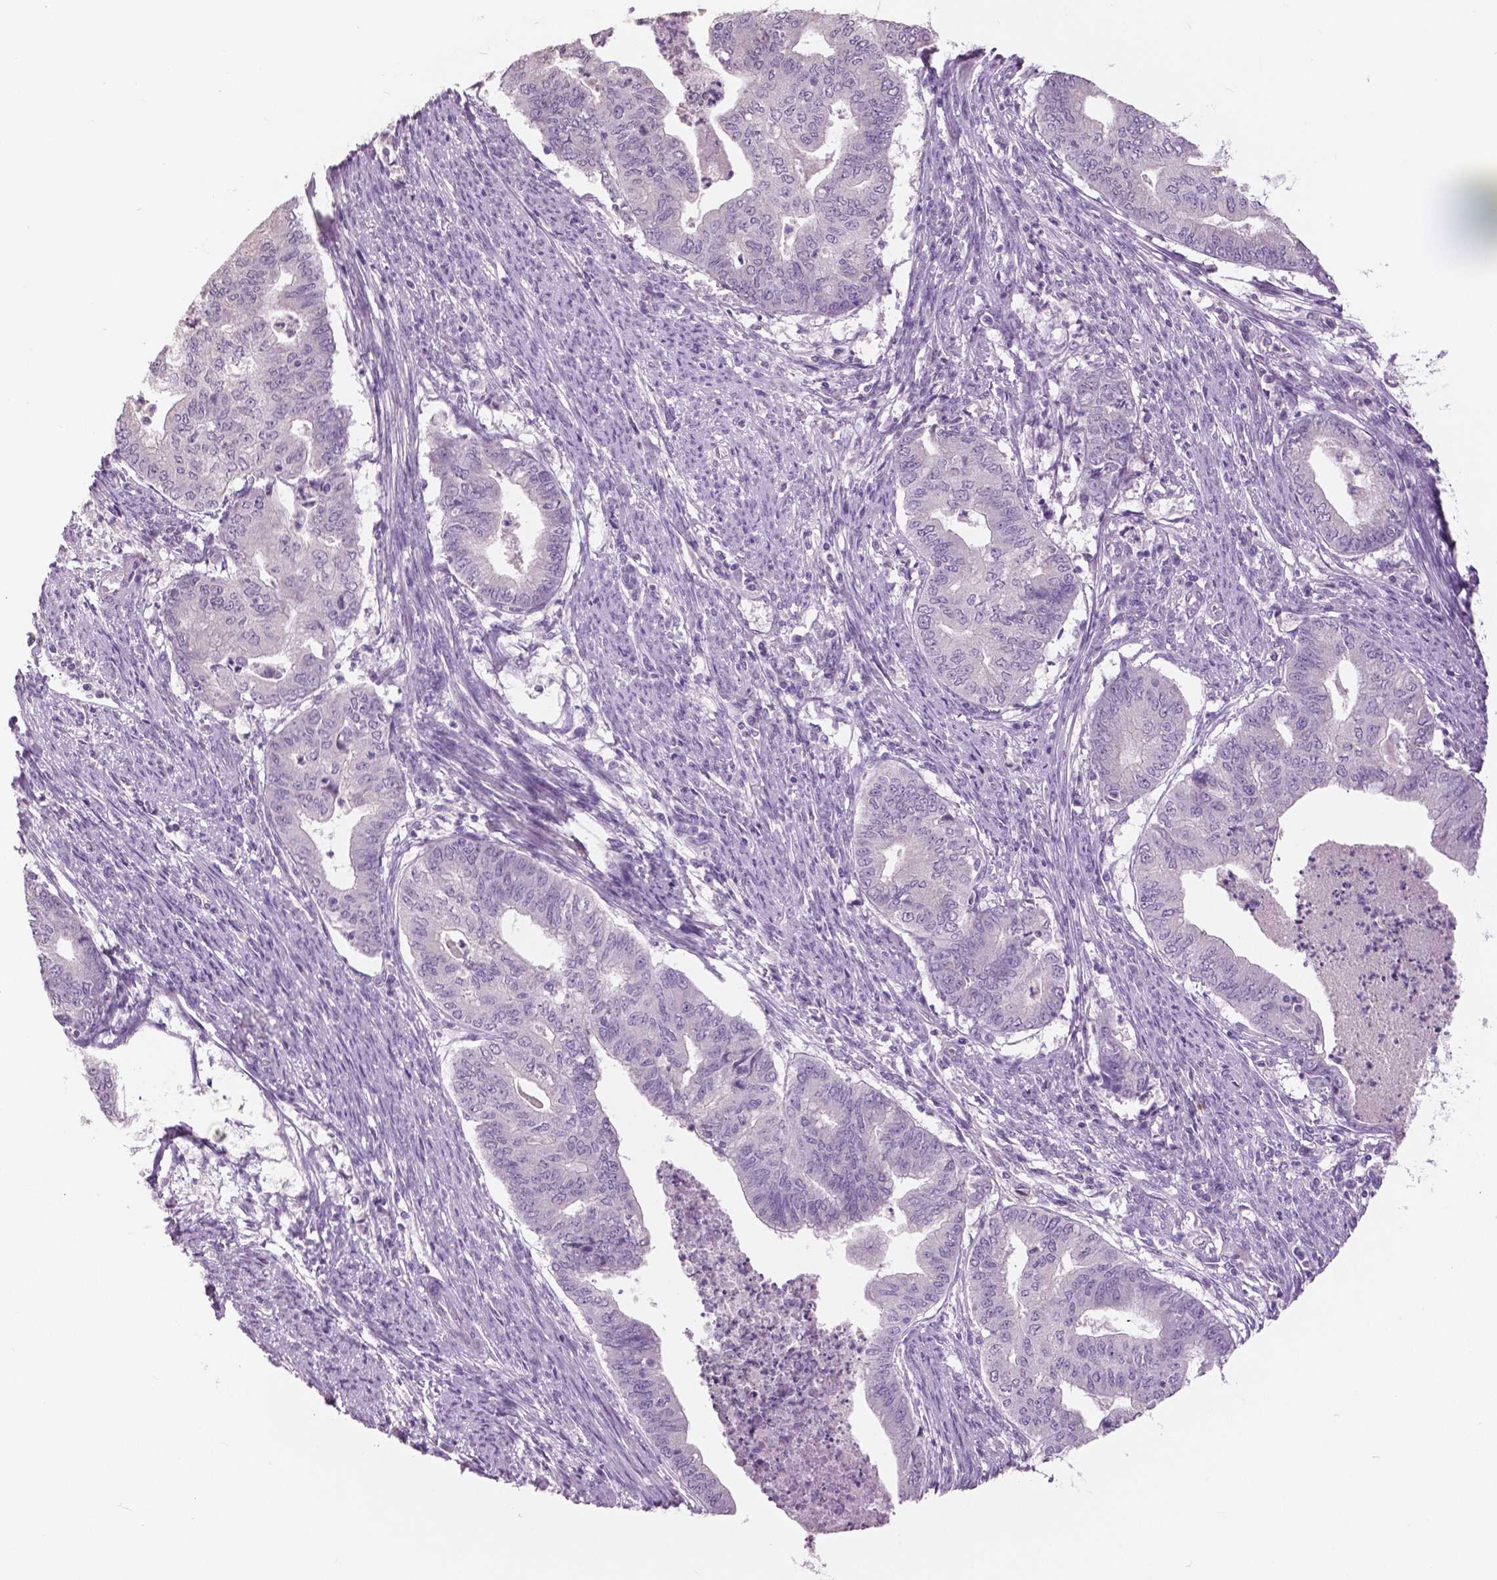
{"staining": {"intensity": "negative", "quantity": "none", "location": "none"}, "tissue": "endometrial cancer", "cell_type": "Tumor cells", "image_type": "cancer", "snomed": [{"axis": "morphology", "description": "Adenocarcinoma, NOS"}, {"axis": "topography", "description": "Endometrium"}], "caption": "The photomicrograph exhibits no staining of tumor cells in adenocarcinoma (endometrial). (Brightfield microscopy of DAB IHC at high magnification).", "gene": "GRIN2A", "patient": {"sex": "female", "age": 79}}